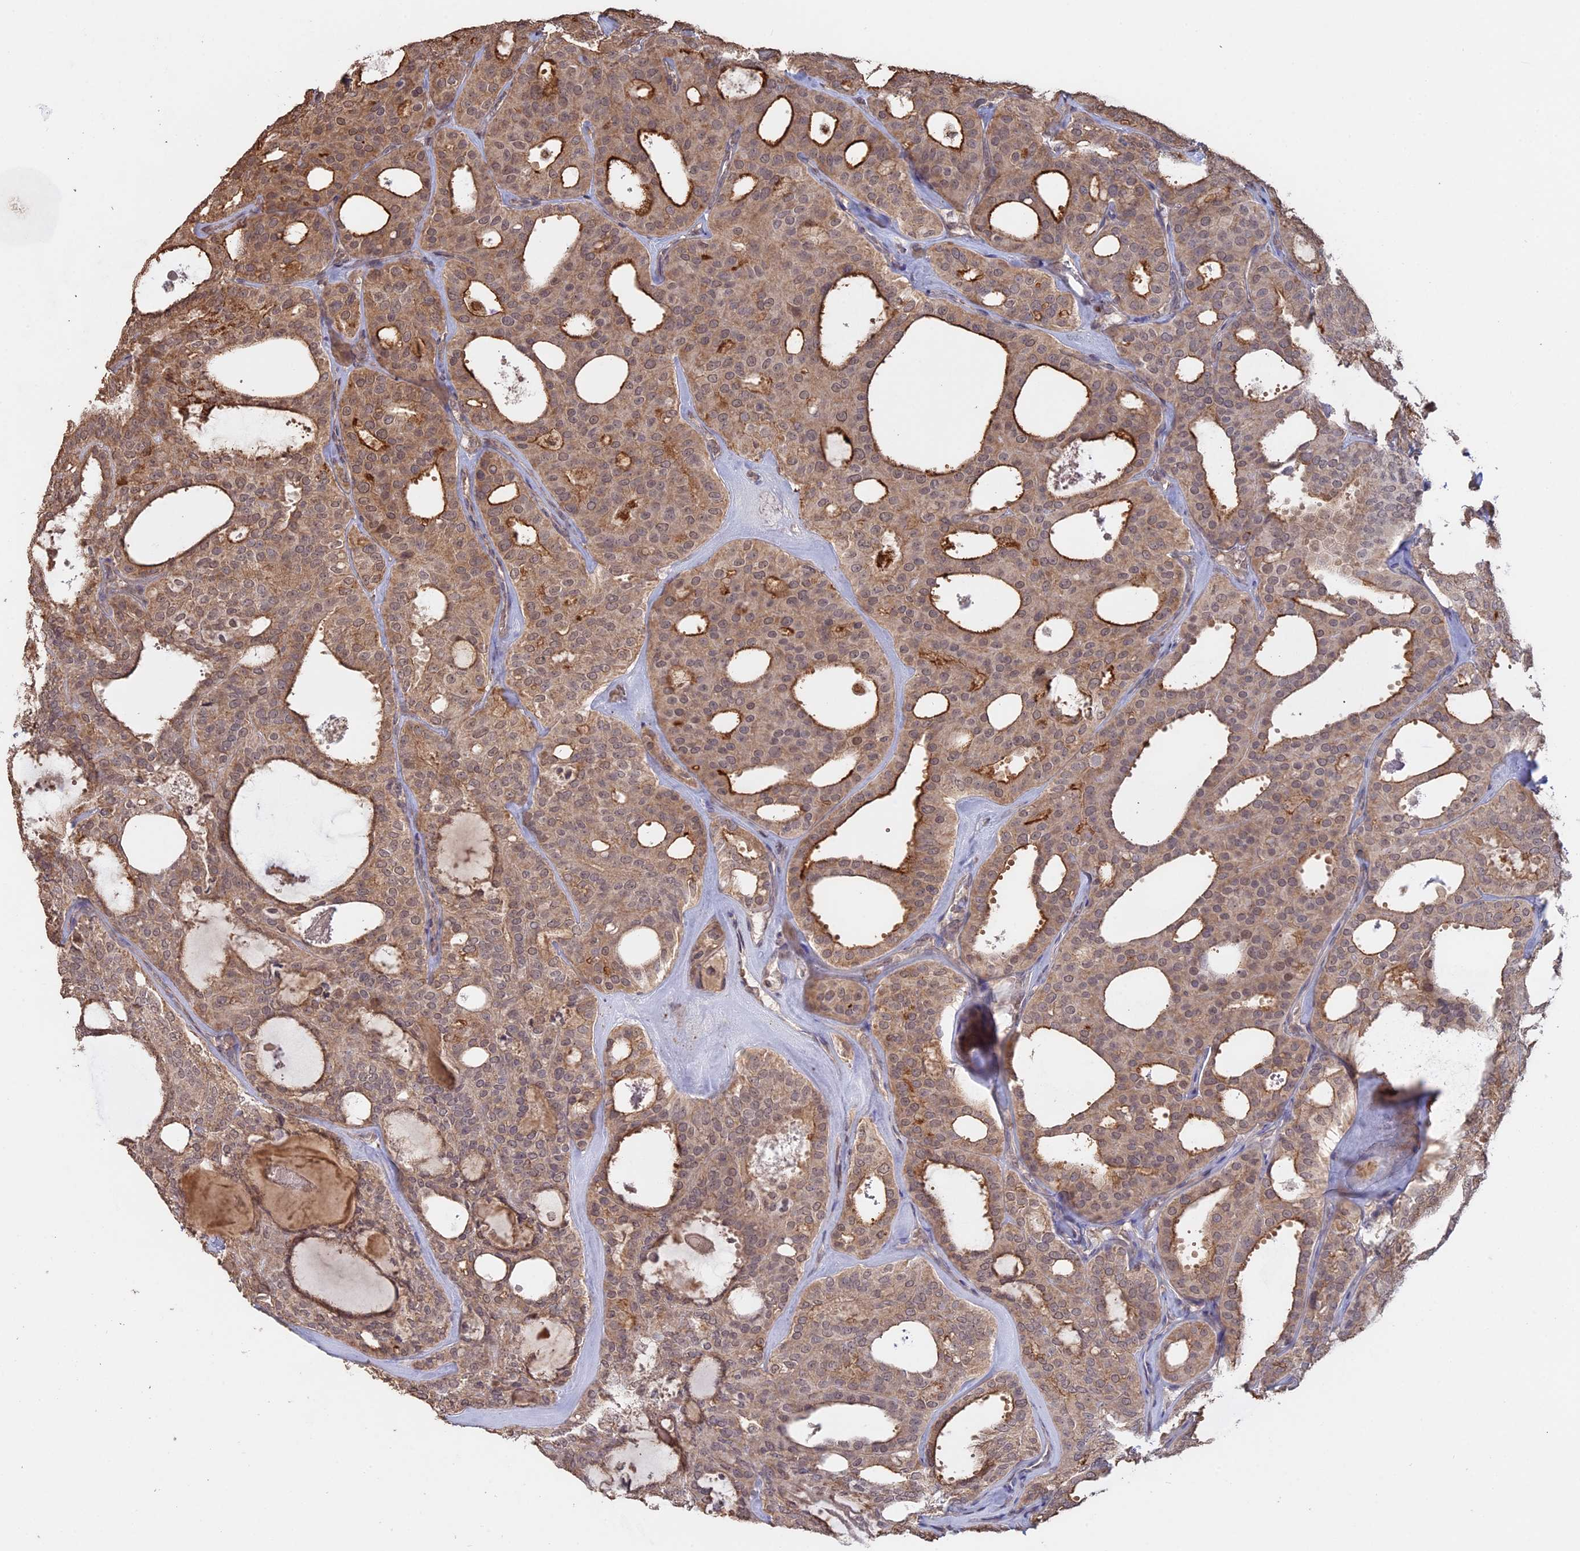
{"staining": {"intensity": "moderate", "quantity": ">75%", "location": "cytoplasmic/membranous,nuclear"}, "tissue": "thyroid cancer", "cell_type": "Tumor cells", "image_type": "cancer", "snomed": [{"axis": "morphology", "description": "Follicular adenoma carcinoma, NOS"}, {"axis": "topography", "description": "Thyroid gland"}], "caption": "Thyroid cancer (follicular adenoma carcinoma) tissue reveals moderate cytoplasmic/membranous and nuclear expression in approximately >75% of tumor cells", "gene": "FAM210B", "patient": {"sex": "male", "age": 75}}